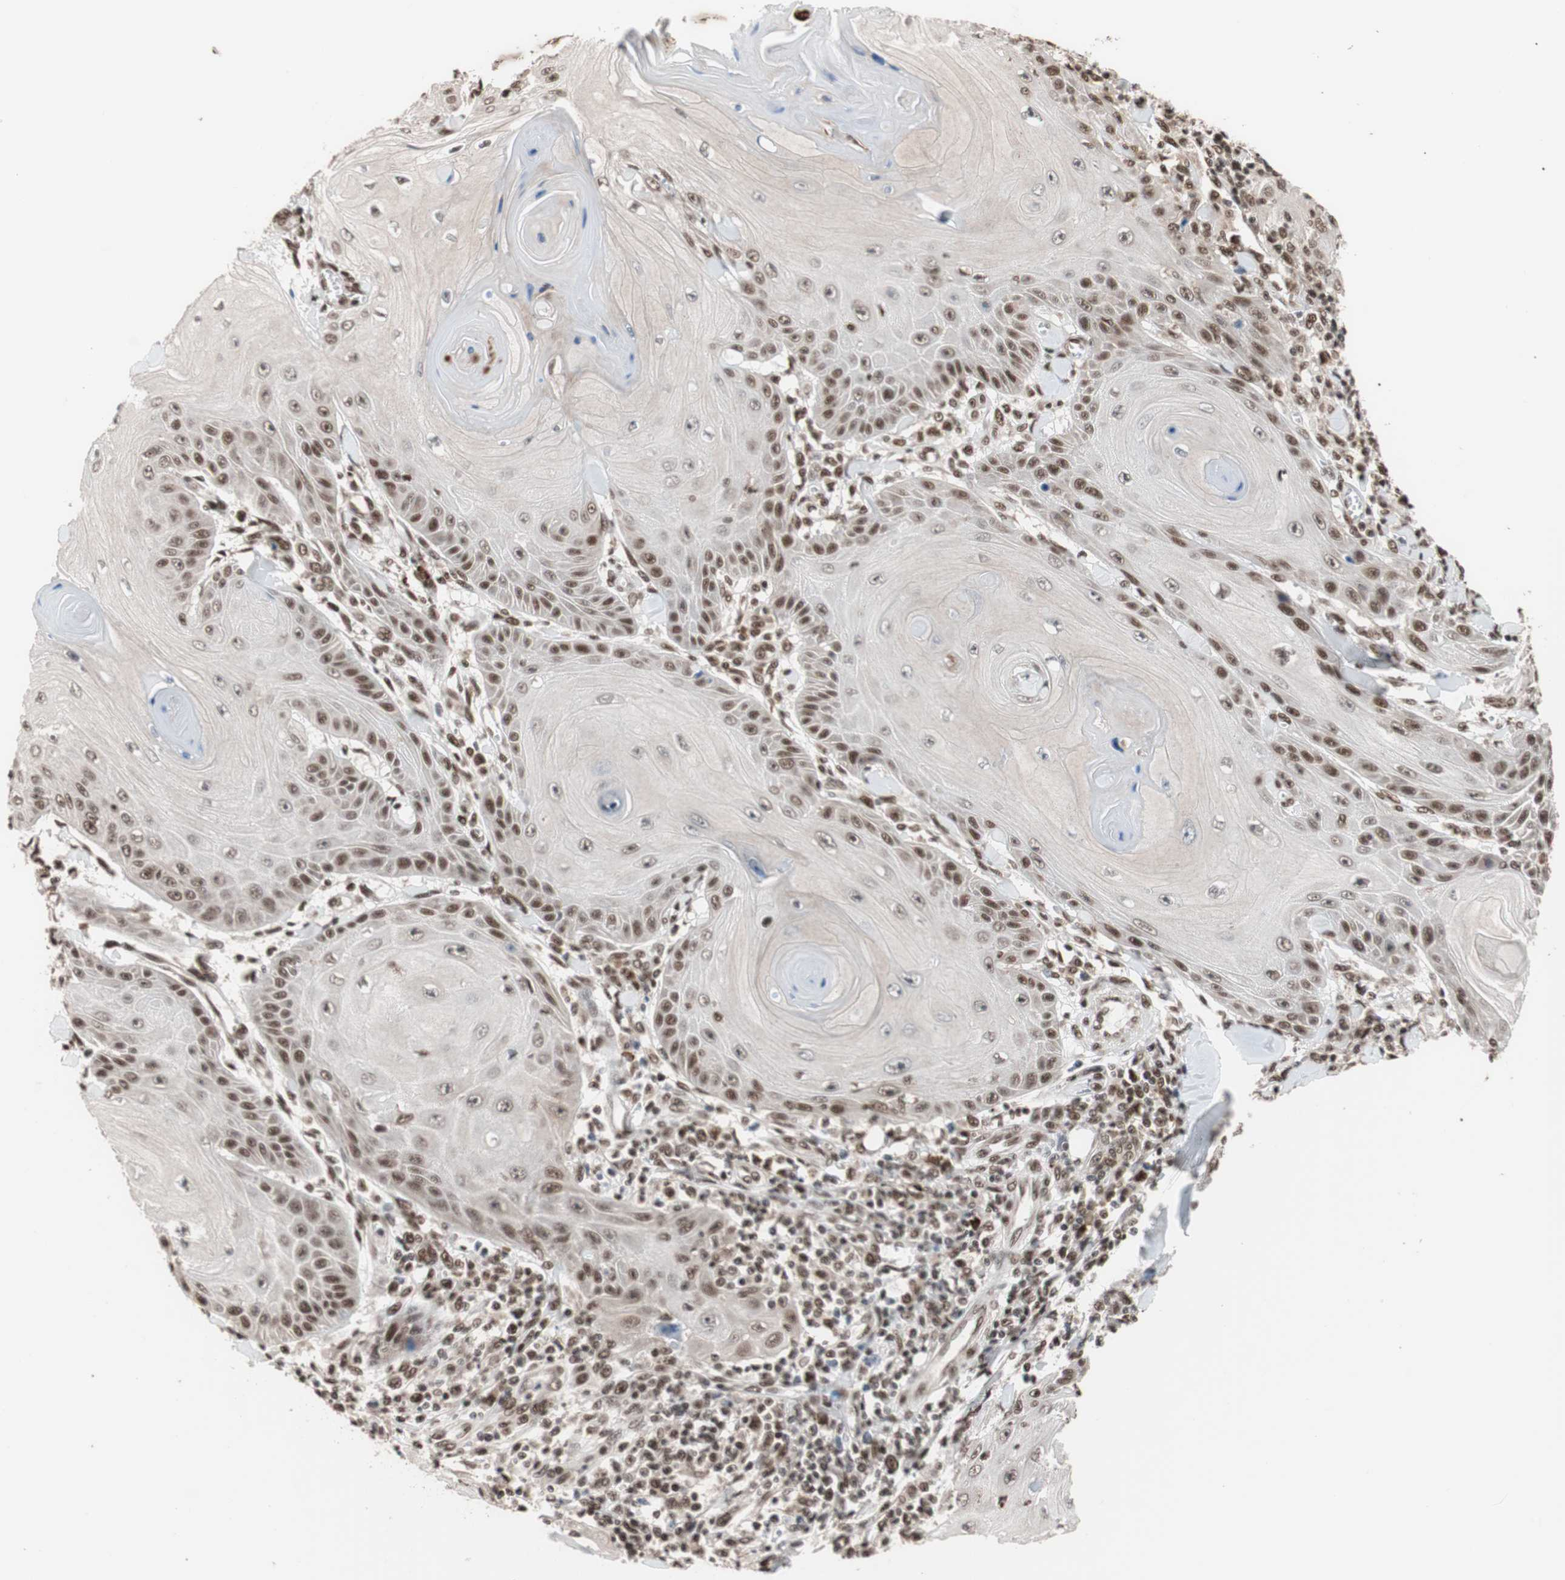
{"staining": {"intensity": "moderate", "quantity": ">75%", "location": "nuclear"}, "tissue": "skin cancer", "cell_type": "Tumor cells", "image_type": "cancer", "snomed": [{"axis": "morphology", "description": "Squamous cell carcinoma, NOS"}, {"axis": "topography", "description": "Skin"}], "caption": "IHC of skin cancer (squamous cell carcinoma) shows medium levels of moderate nuclear expression in about >75% of tumor cells.", "gene": "CHAMP1", "patient": {"sex": "female", "age": 78}}